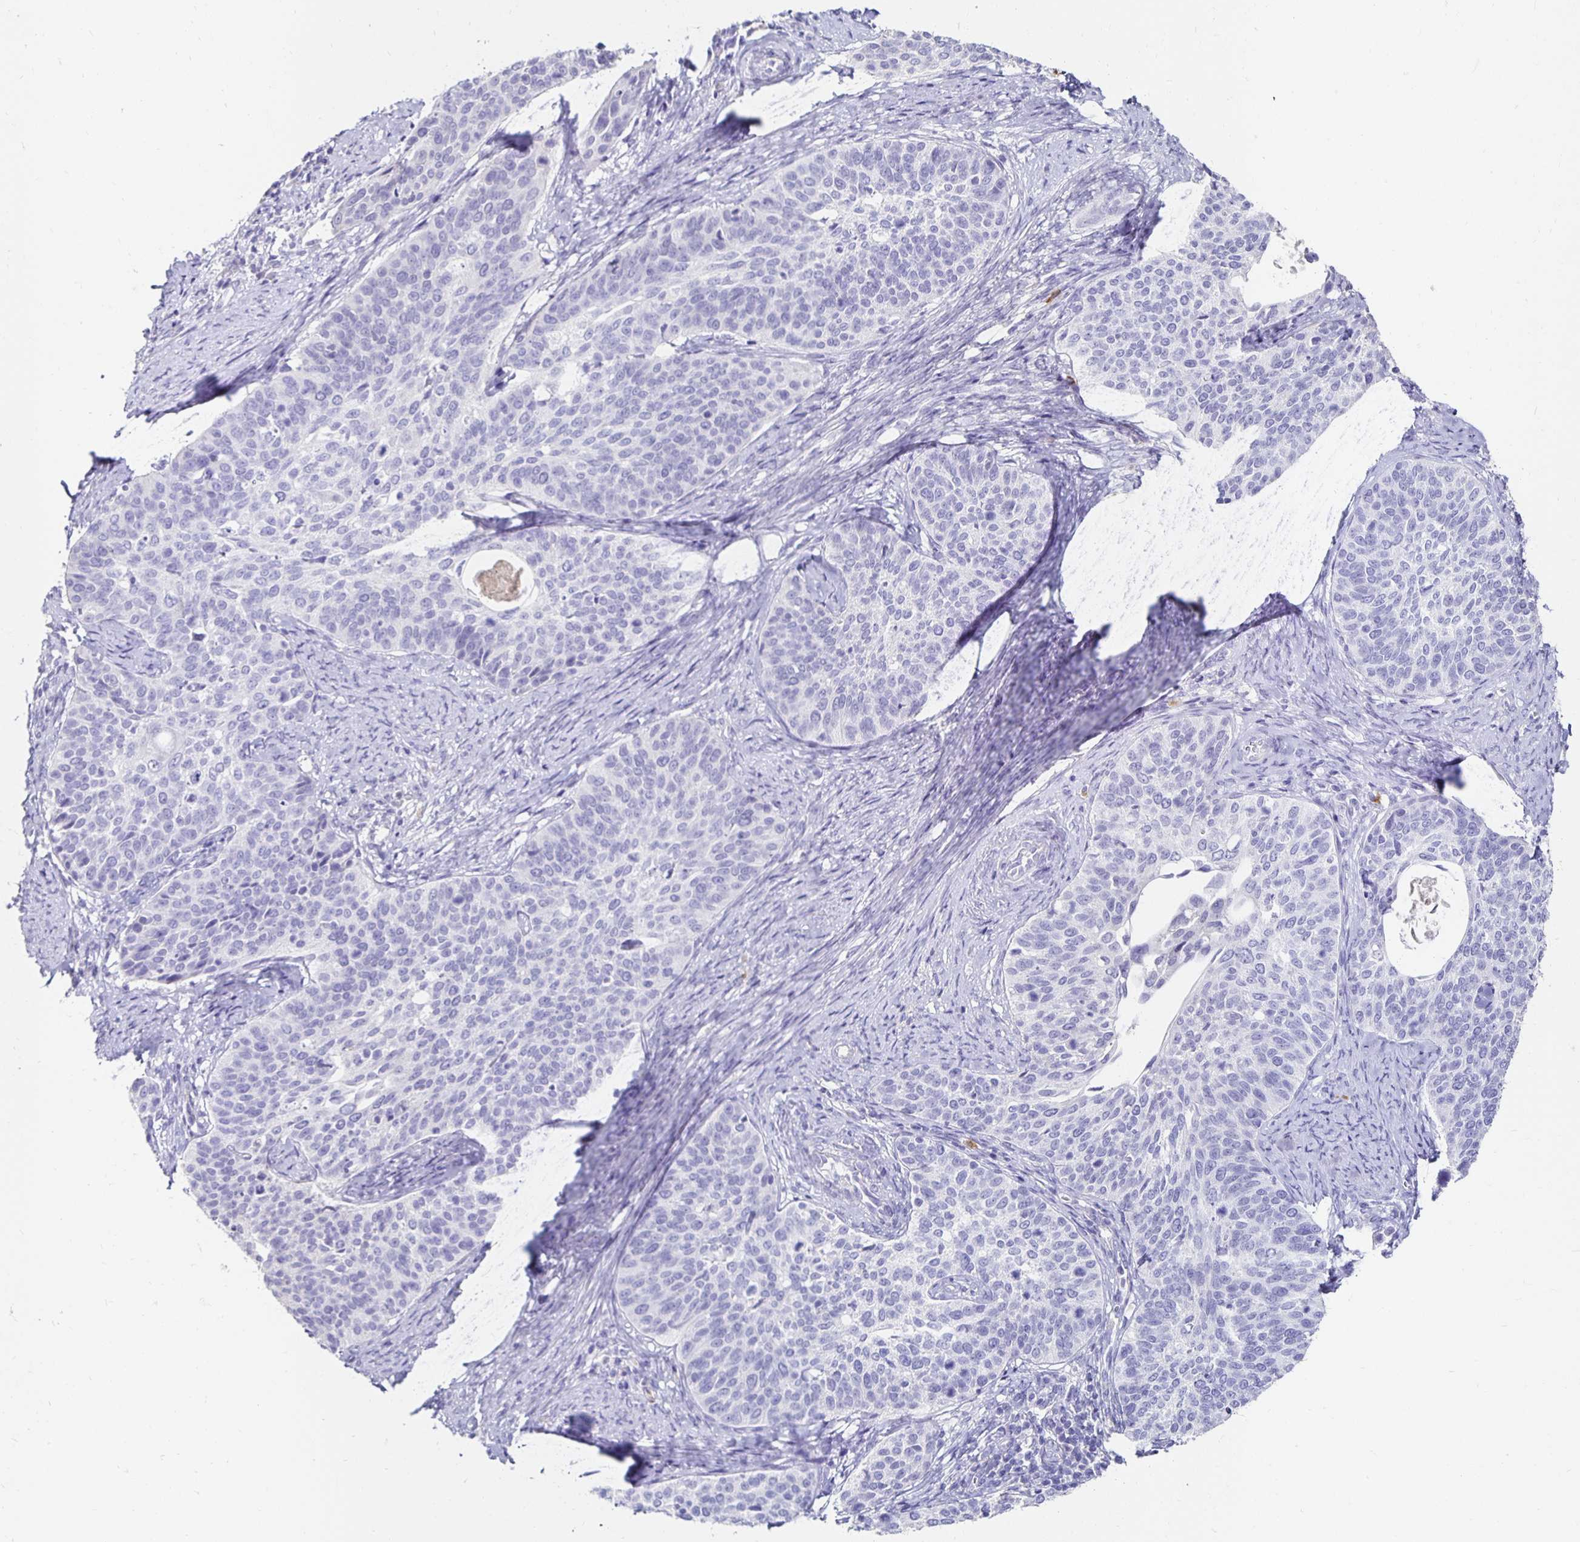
{"staining": {"intensity": "negative", "quantity": "none", "location": "none"}, "tissue": "cervical cancer", "cell_type": "Tumor cells", "image_type": "cancer", "snomed": [{"axis": "morphology", "description": "Squamous cell carcinoma, NOS"}, {"axis": "topography", "description": "Cervix"}], "caption": "High magnification brightfield microscopy of squamous cell carcinoma (cervical) stained with DAB (brown) and counterstained with hematoxylin (blue): tumor cells show no significant staining.", "gene": "DYNLT4", "patient": {"sex": "female", "age": 69}}